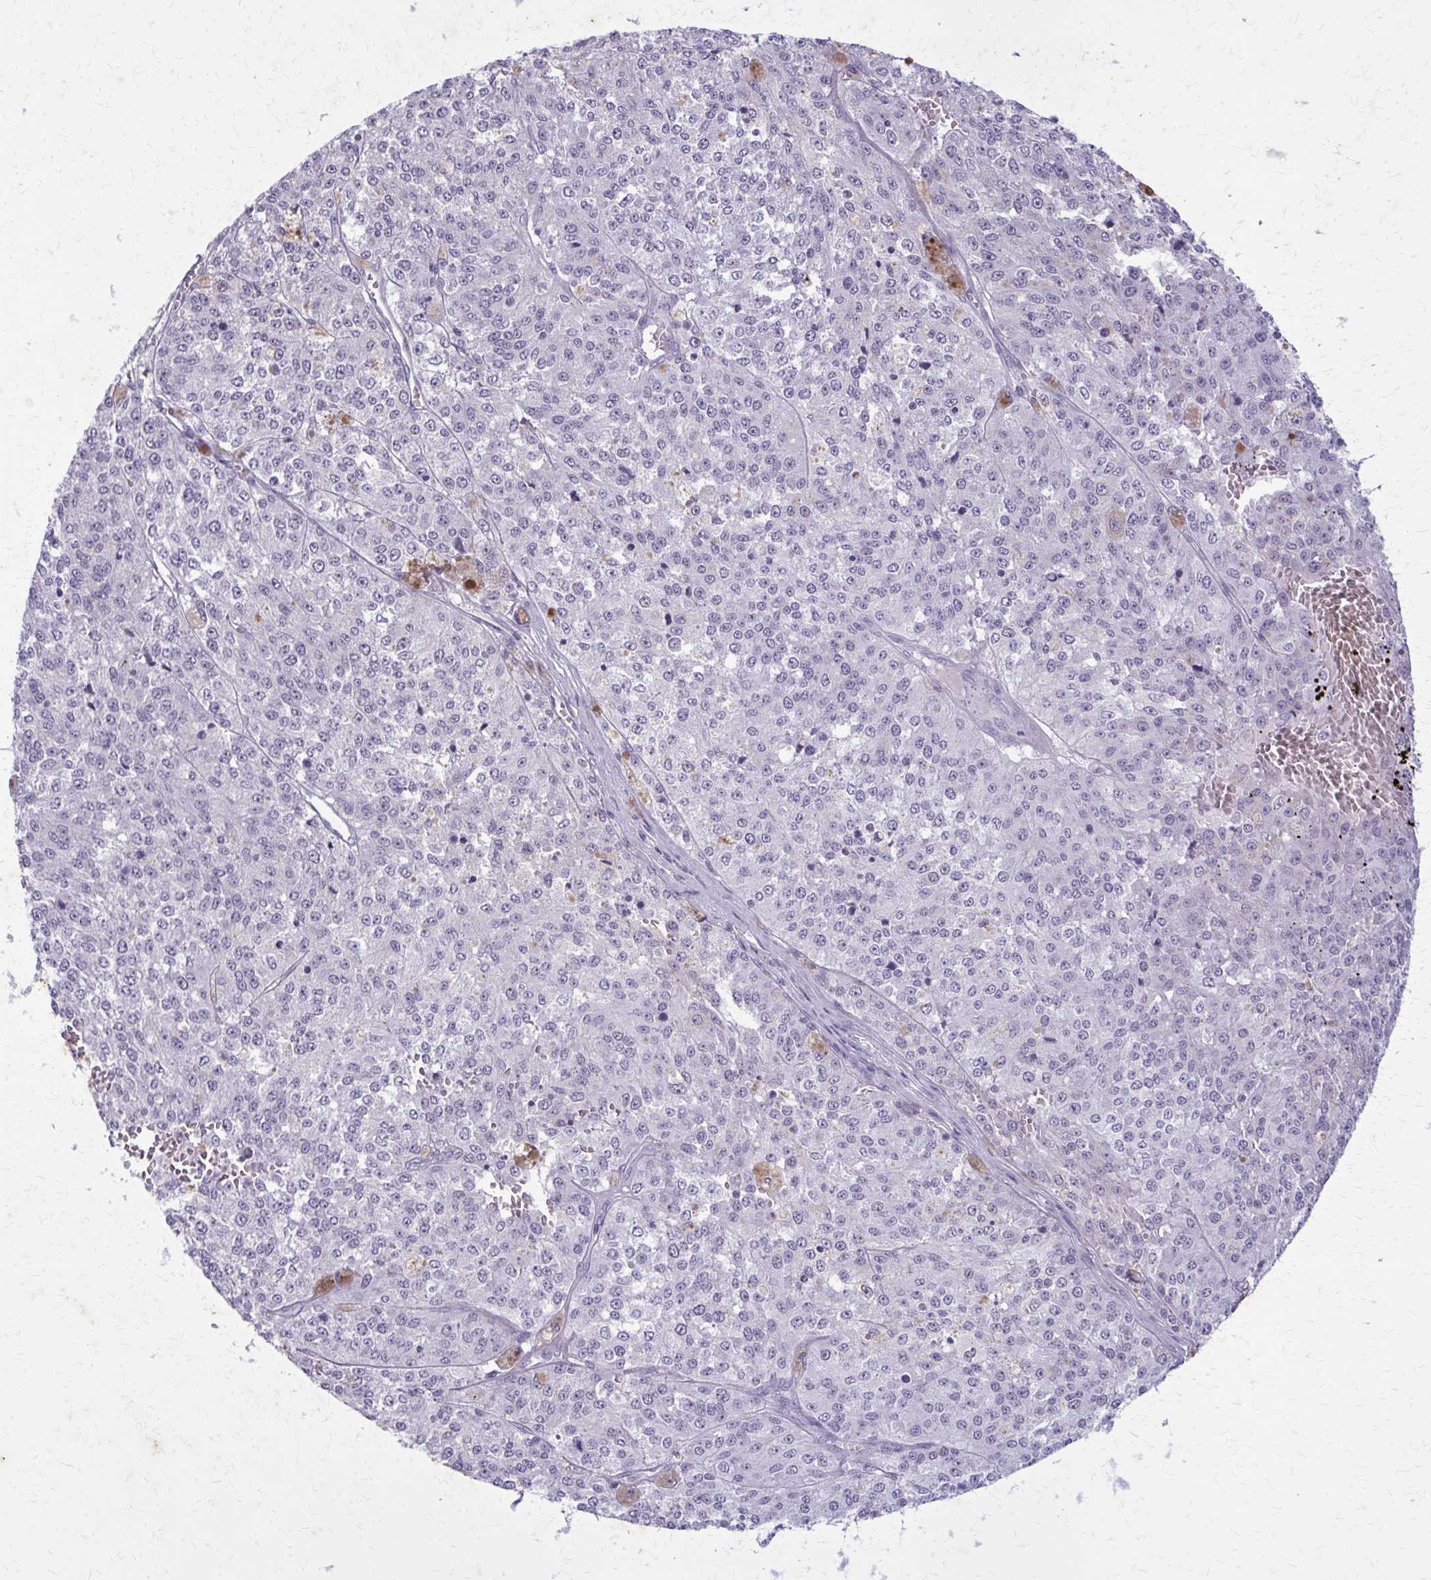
{"staining": {"intensity": "negative", "quantity": "none", "location": "none"}, "tissue": "melanoma", "cell_type": "Tumor cells", "image_type": "cancer", "snomed": [{"axis": "morphology", "description": "Malignant melanoma, Metastatic site"}, {"axis": "topography", "description": "Lymph node"}], "caption": "A high-resolution photomicrograph shows immunohistochemistry staining of melanoma, which reveals no significant expression in tumor cells. Brightfield microscopy of immunohistochemistry (IHC) stained with DAB (brown) and hematoxylin (blue), captured at high magnification.", "gene": "CARD9", "patient": {"sex": "female", "age": 64}}